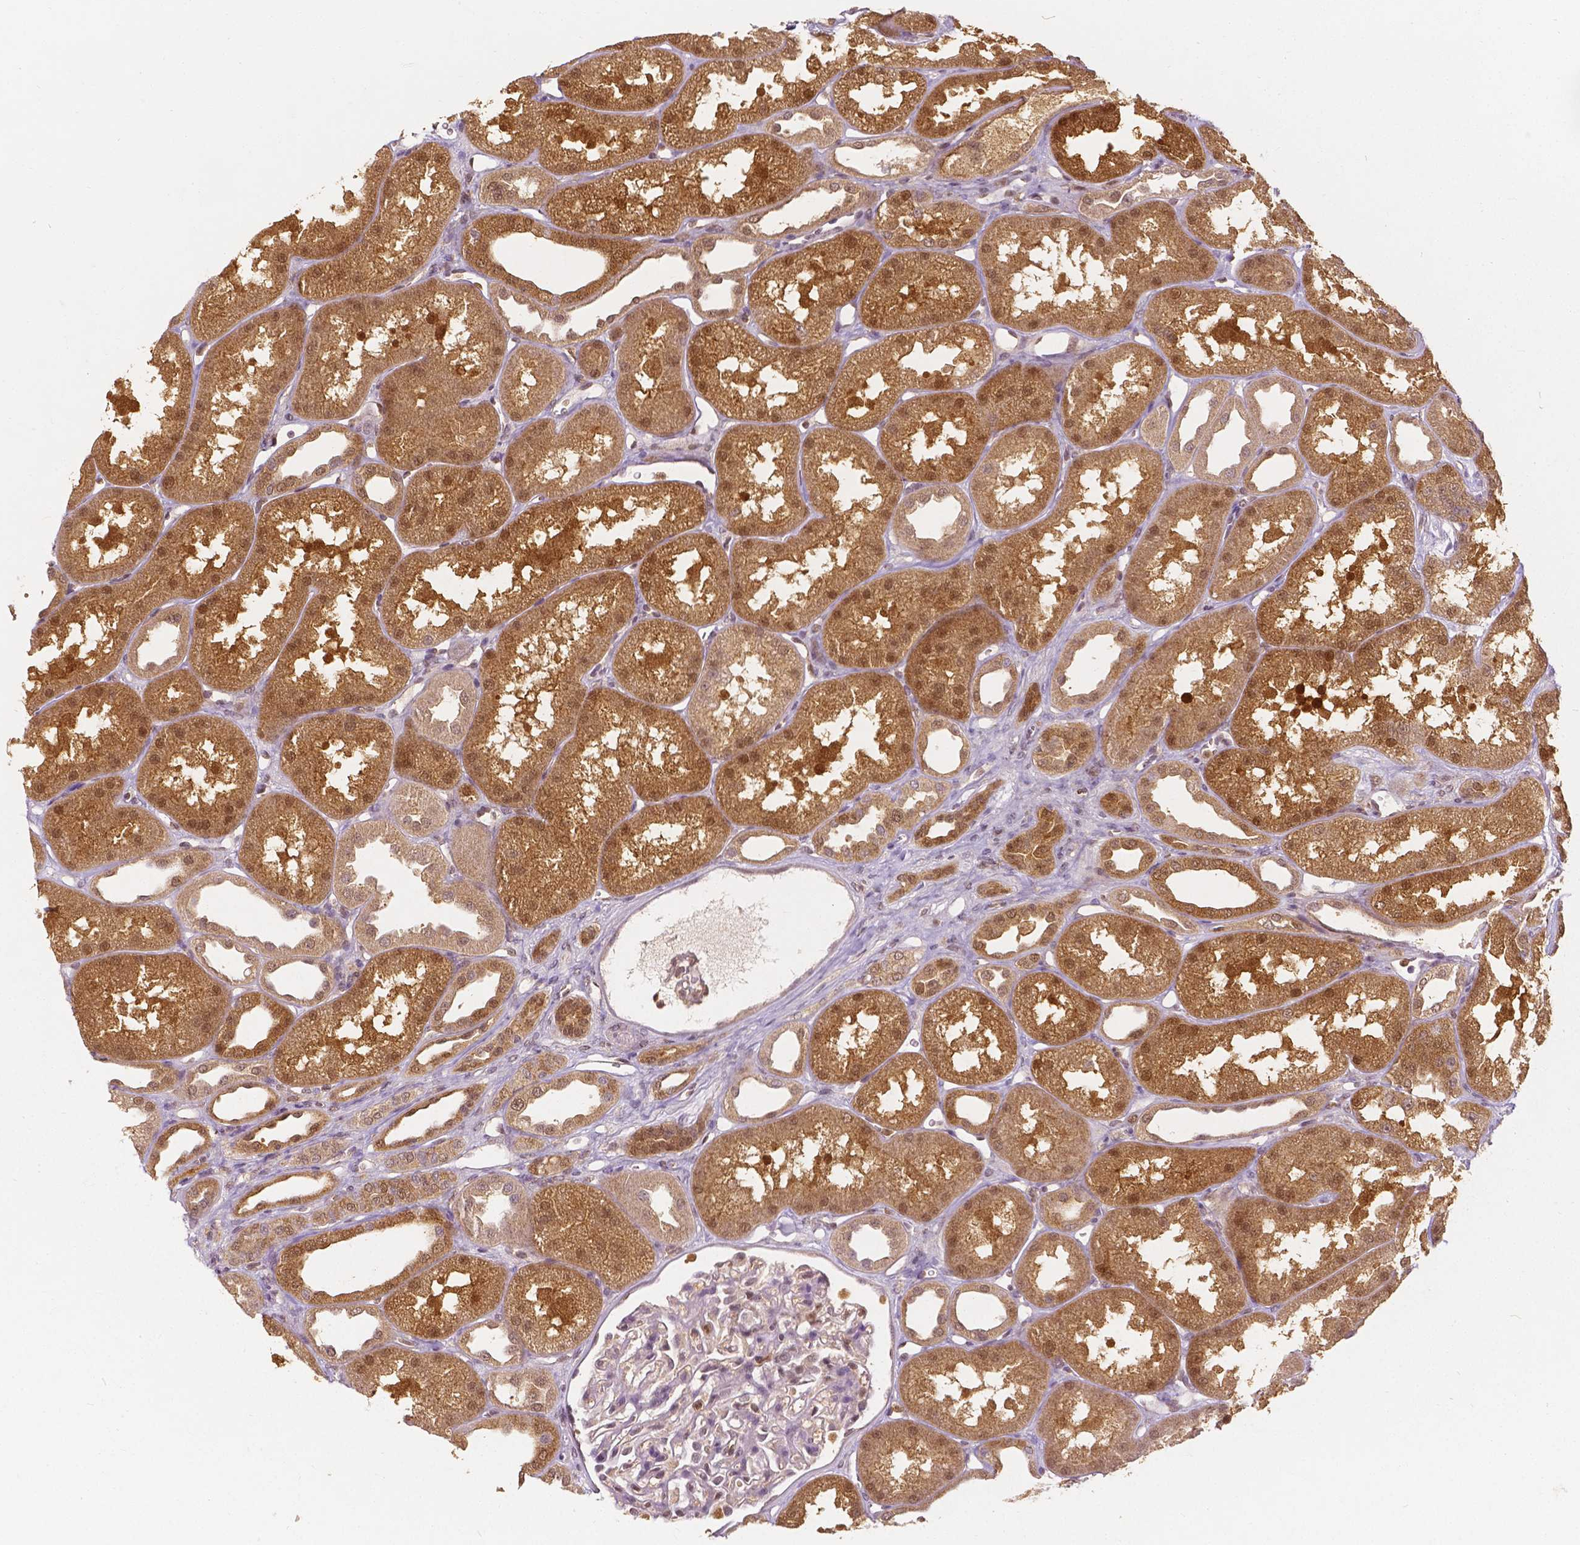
{"staining": {"intensity": "moderate", "quantity": "<25%", "location": "nuclear"}, "tissue": "kidney", "cell_type": "Cells in glomeruli", "image_type": "normal", "snomed": [{"axis": "morphology", "description": "Normal tissue, NOS"}, {"axis": "topography", "description": "Kidney"}], "caption": "Kidney was stained to show a protein in brown. There is low levels of moderate nuclear positivity in about <25% of cells in glomeruli. (DAB = brown stain, brightfield microscopy at high magnification).", "gene": "NAPRT", "patient": {"sex": "male", "age": 61}}